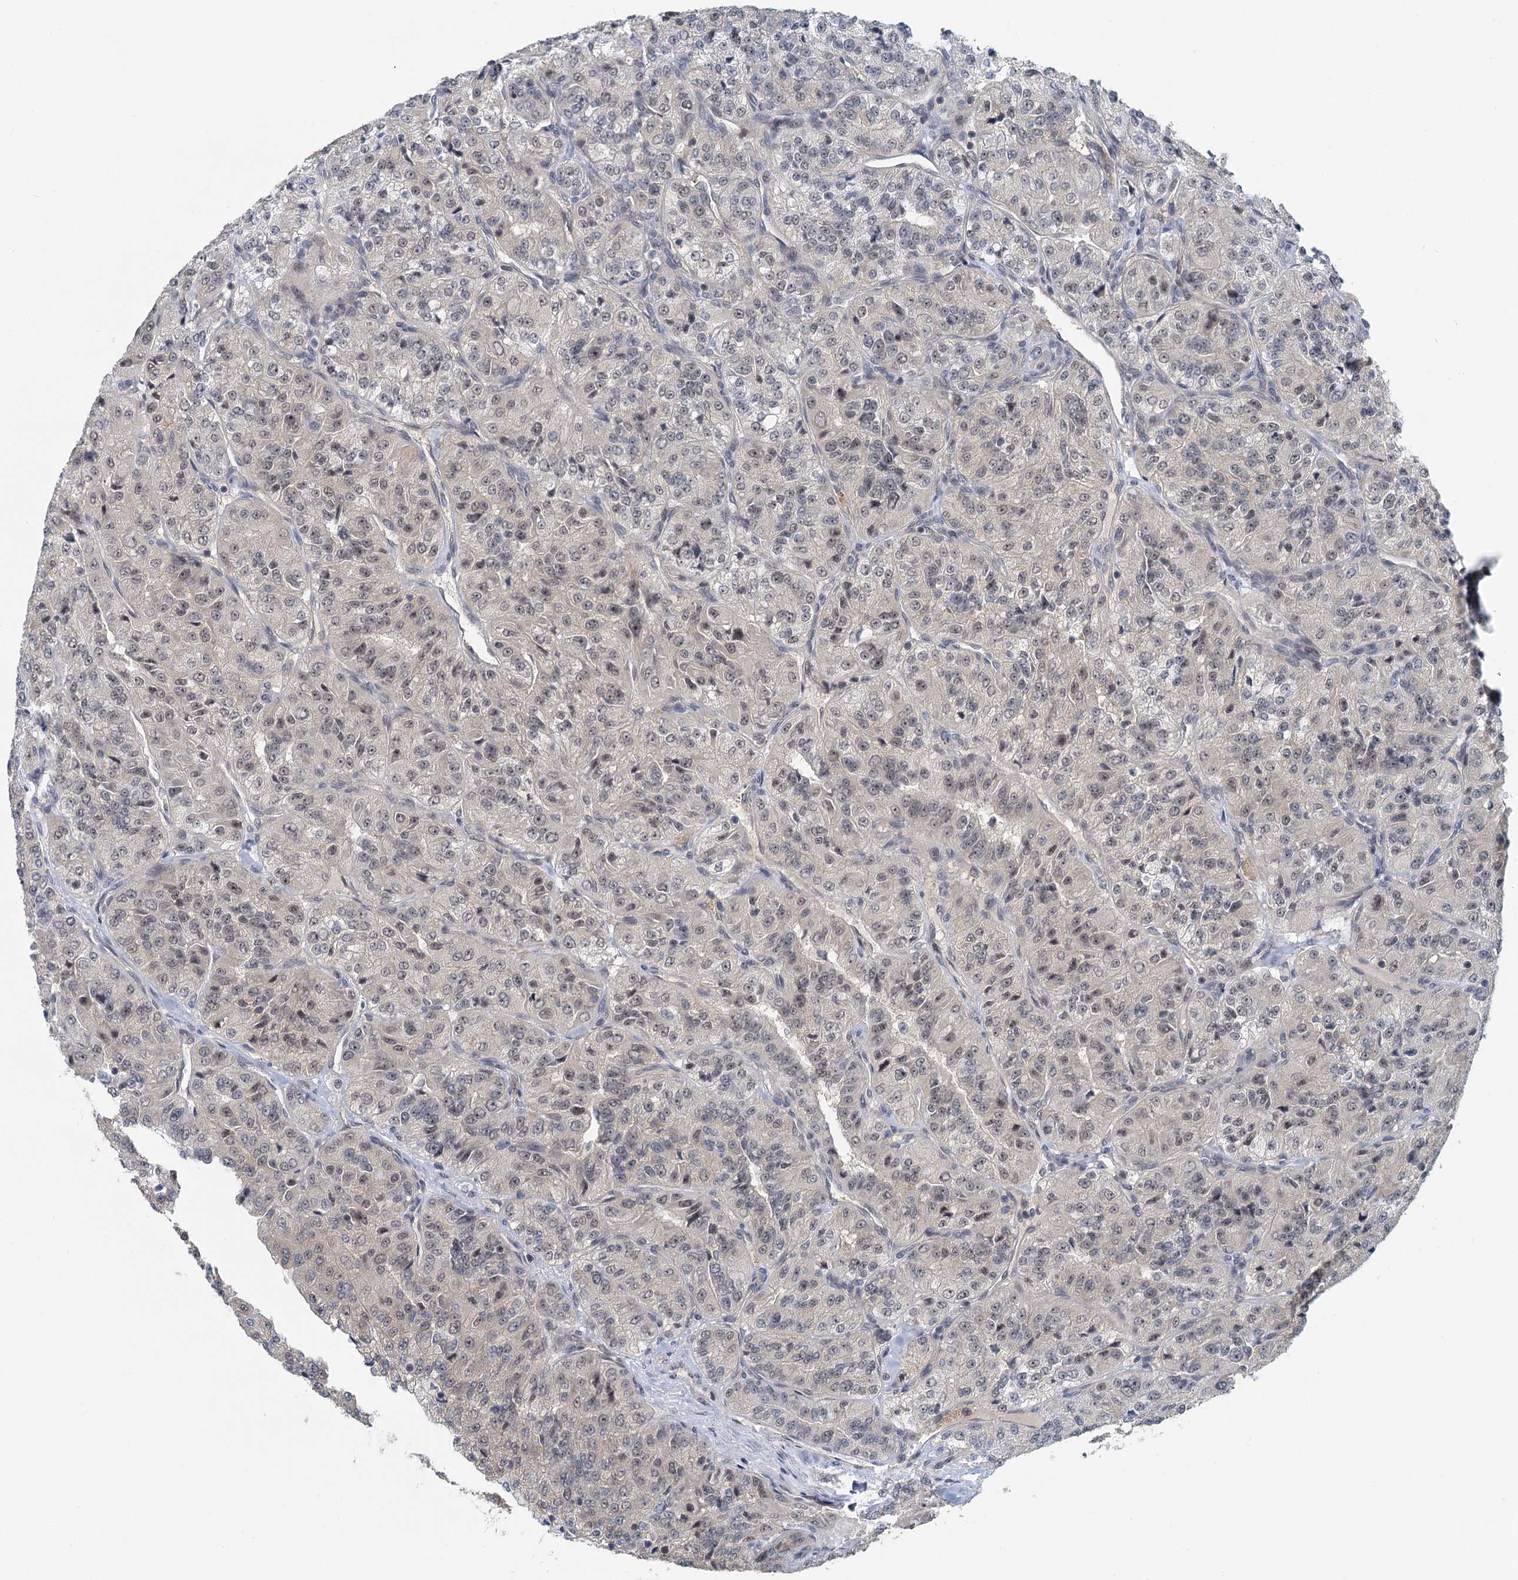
{"staining": {"intensity": "weak", "quantity": "<25%", "location": "nuclear"}, "tissue": "renal cancer", "cell_type": "Tumor cells", "image_type": "cancer", "snomed": [{"axis": "morphology", "description": "Adenocarcinoma, NOS"}, {"axis": "topography", "description": "Kidney"}], "caption": "Immunohistochemical staining of renal cancer shows no significant expression in tumor cells. Nuclei are stained in blue.", "gene": "TAS2R42", "patient": {"sex": "female", "age": 63}}